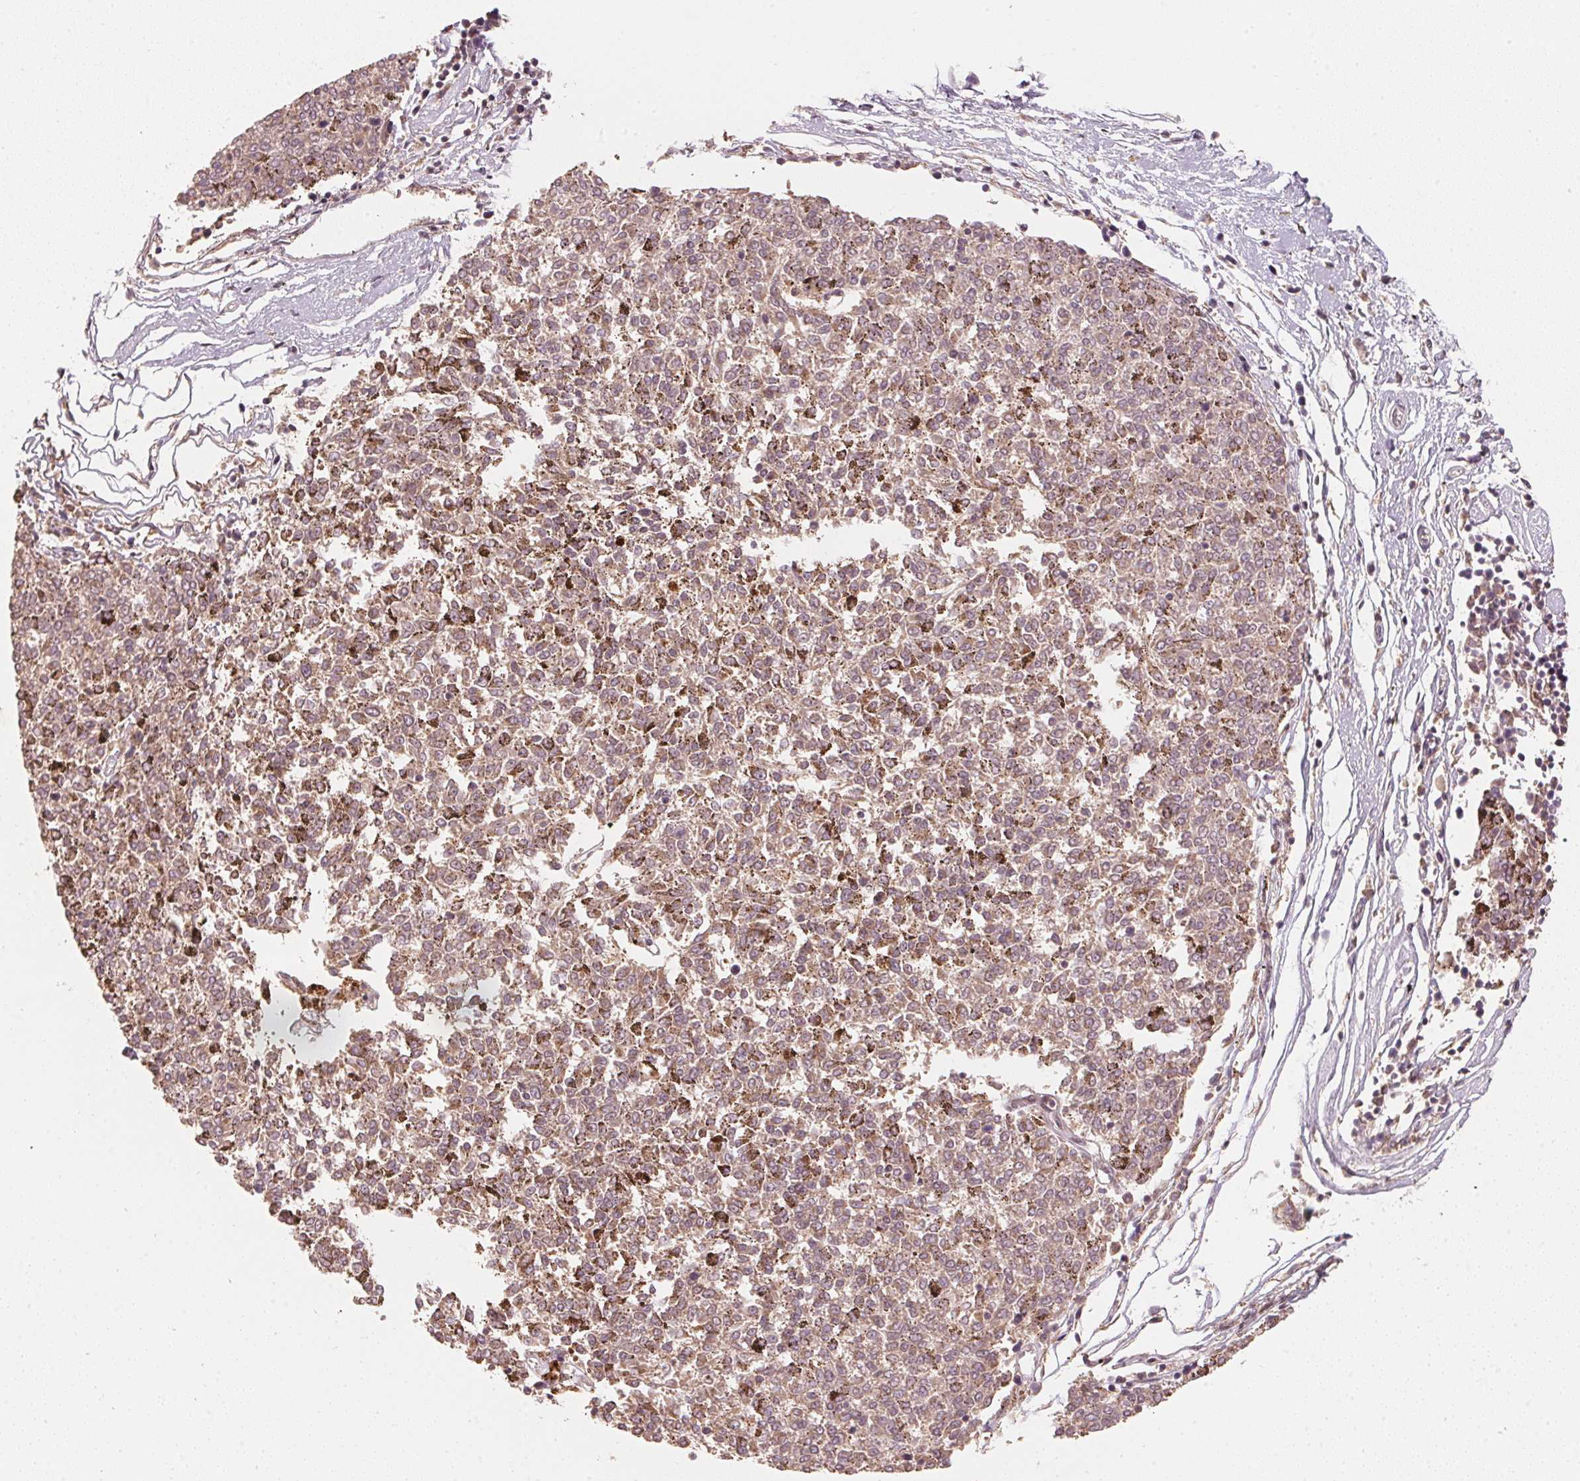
{"staining": {"intensity": "moderate", "quantity": "25%-75%", "location": "cytoplasmic/membranous"}, "tissue": "melanoma", "cell_type": "Tumor cells", "image_type": "cancer", "snomed": [{"axis": "morphology", "description": "Malignant melanoma, NOS"}, {"axis": "topography", "description": "Skin"}], "caption": "Immunohistochemistry staining of melanoma, which exhibits medium levels of moderate cytoplasmic/membranous positivity in approximately 25%-75% of tumor cells indicating moderate cytoplasmic/membranous protein positivity. The staining was performed using DAB (3,3'-diaminobenzidine) (brown) for protein detection and nuclei were counterstained in hematoxylin (blue).", "gene": "C2orf73", "patient": {"sex": "female", "age": 72}}